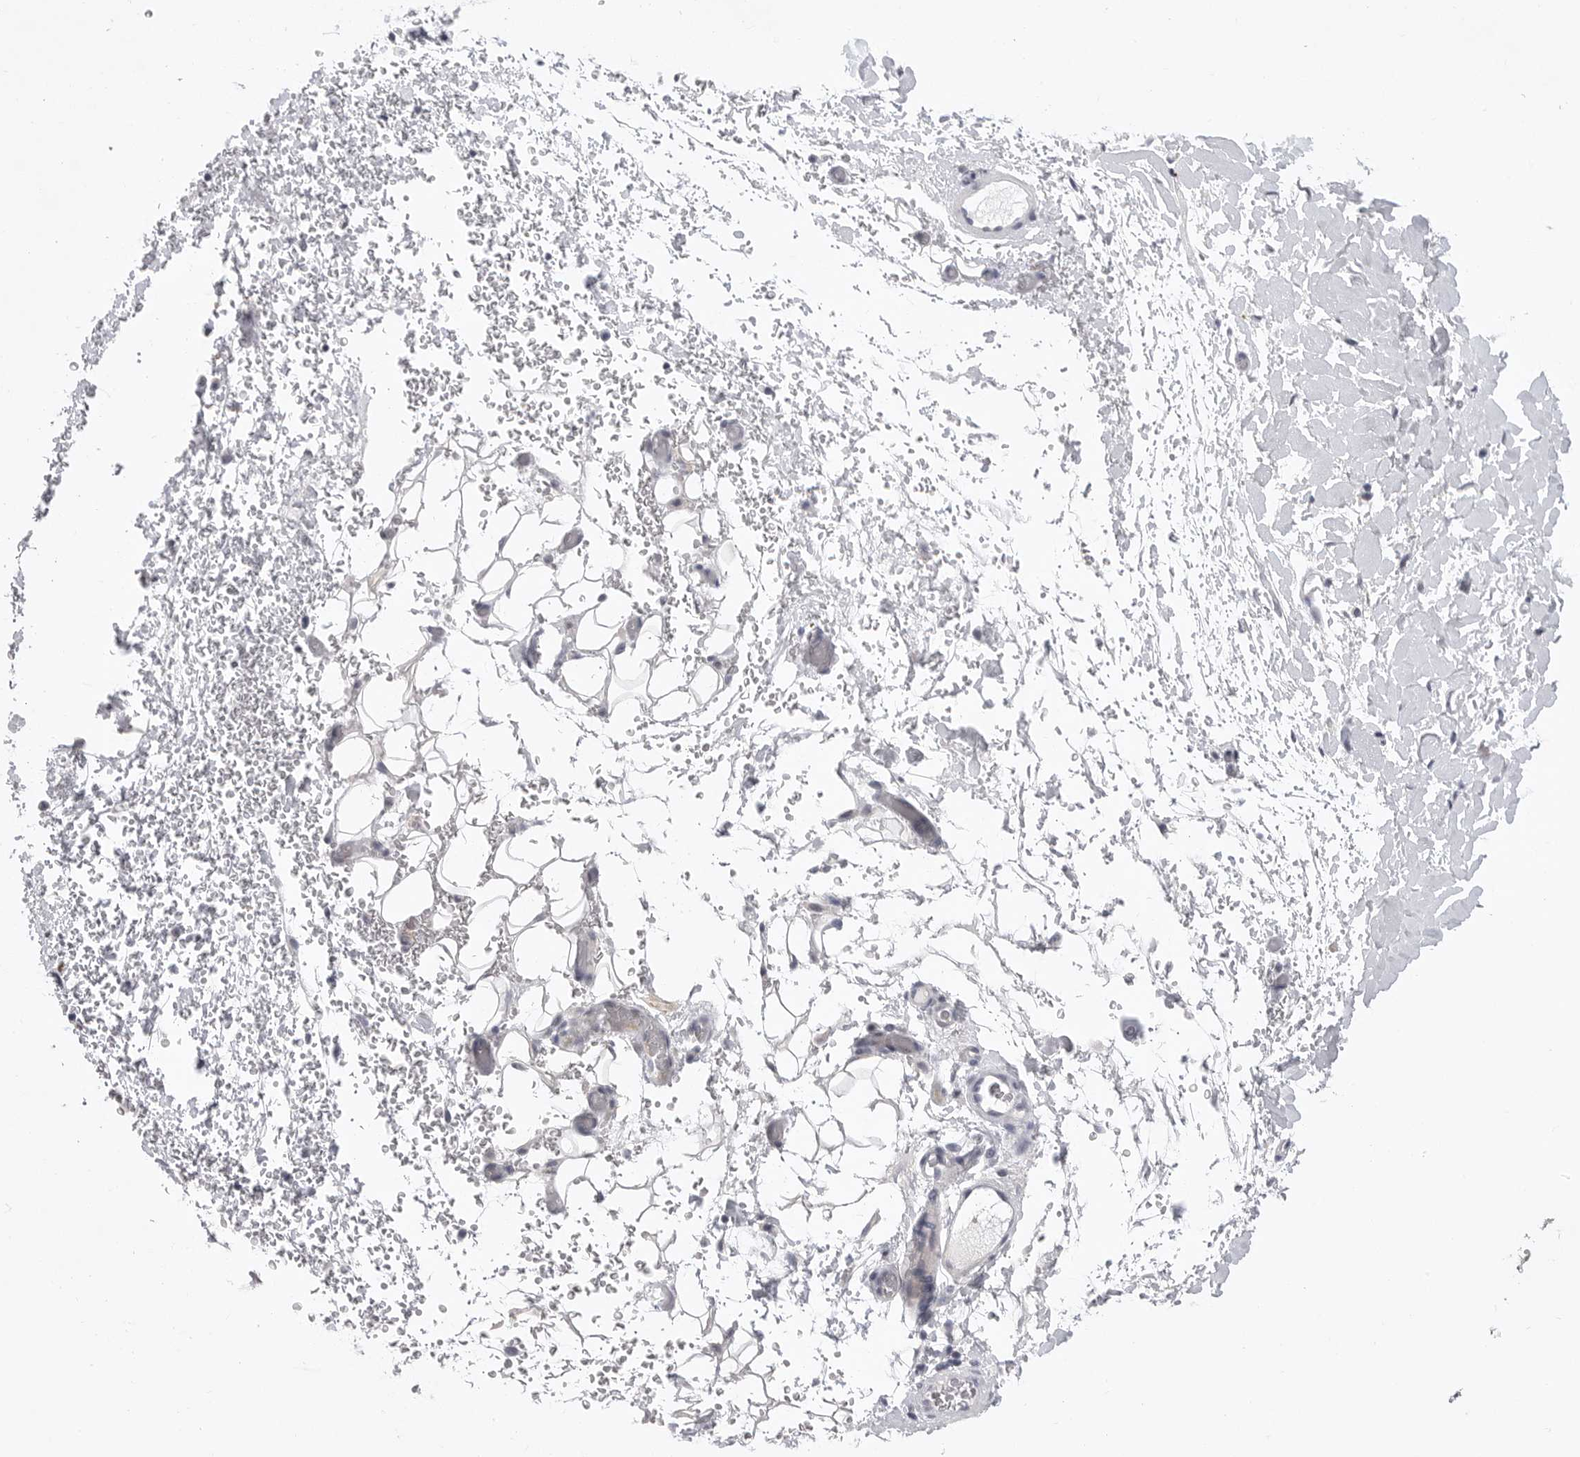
{"staining": {"intensity": "negative", "quantity": "none", "location": "none"}, "tissue": "adipose tissue", "cell_type": "Adipocytes", "image_type": "normal", "snomed": [{"axis": "morphology", "description": "Normal tissue, NOS"}, {"axis": "morphology", "description": "Adenocarcinoma, NOS"}, {"axis": "topography", "description": "Esophagus"}], "caption": "IHC histopathology image of unremarkable adipose tissue: adipose tissue stained with DAB (3,3'-diaminobenzidine) shows no significant protein staining in adipocytes. (DAB immunohistochemistry (IHC) visualized using brightfield microscopy, high magnification).", "gene": "FBXO43", "patient": {"sex": "male", "age": 62}}